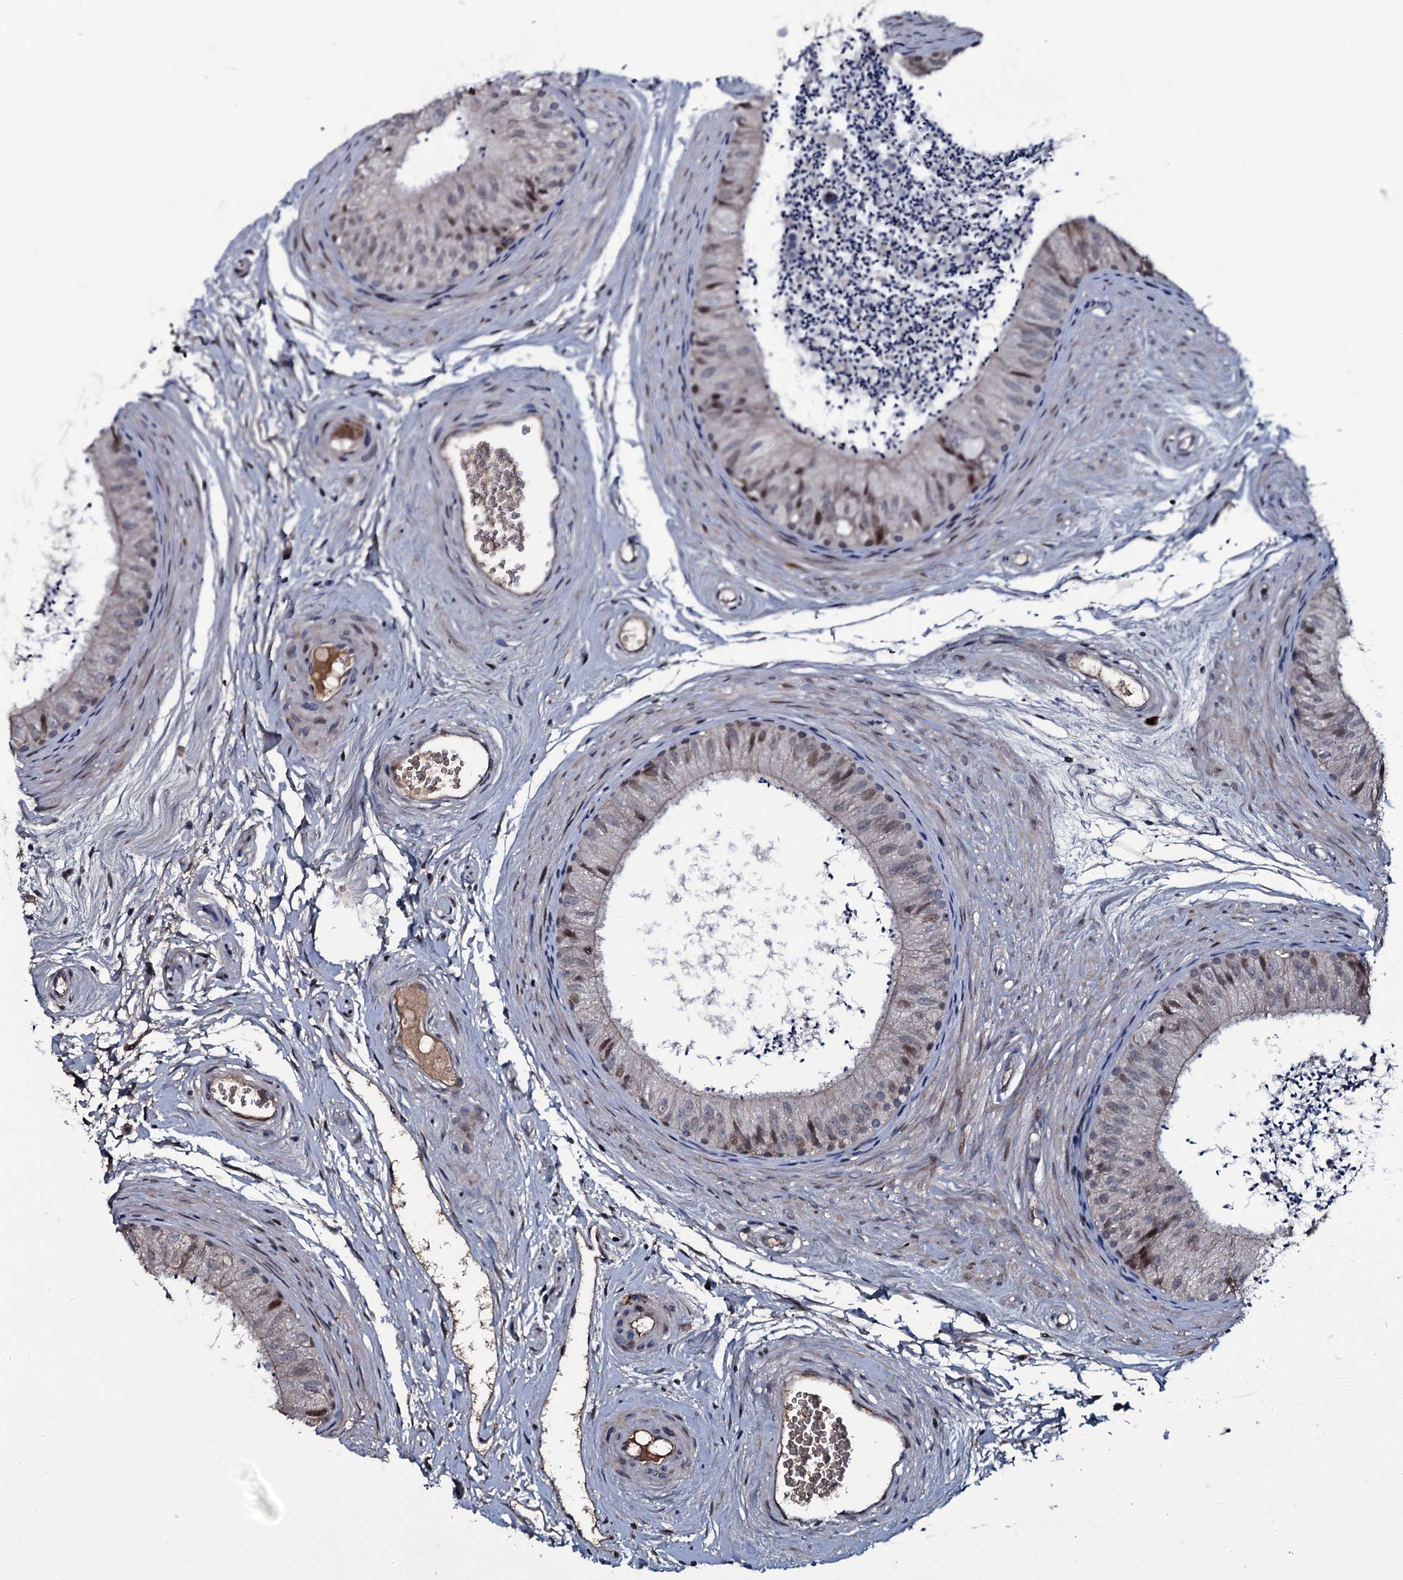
{"staining": {"intensity": "weak", "quantity": "<25%", "location": "nuclear"}, "tissue": "epididymis", "cell_type": "Glandular cells", "image_type": "normal", "snomed": [{"axis": "morphology", "description": "Normal tissue, NOS"}, {"axis": "topography", "description": "Epididymis"}], "caption": "Photomicrograph shows no protein staining in glandular cells of benign epididymis. The staining was performed using DAB to visualize the protein expression in brown, while the nuclei were stained in blue with hematoxylin (Magnification: 20x).", "gene": "LYG2", "patient": {"sex": "male", "age": 56}}